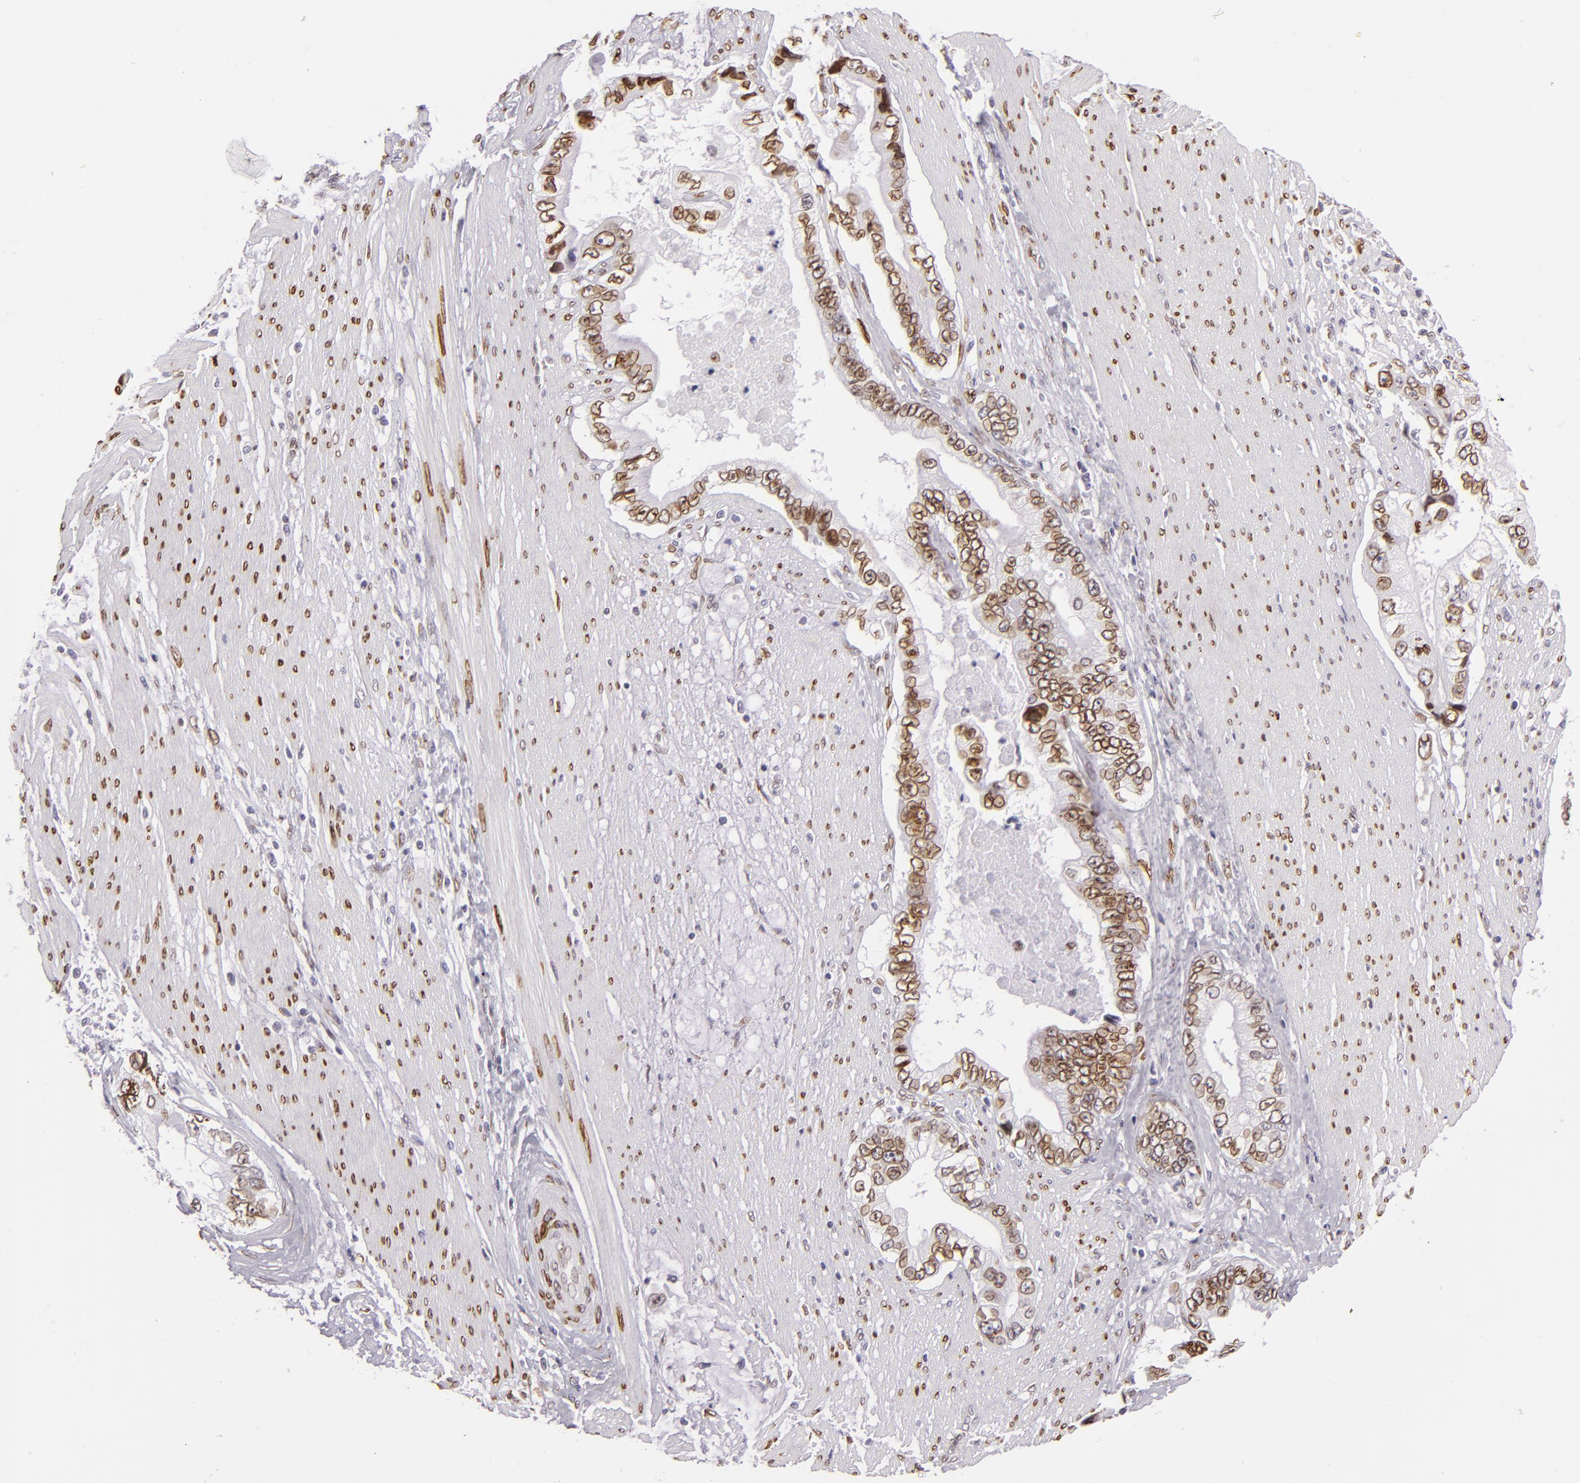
{"staining": {"intensity": "moderate", "quantity": ">75%", "location": "nuclear"}, "tissue": "pancreatic cancer", "cell_type": "Tumor cells", "image_type": "cancer", "snomed": [{"axis": "morphology", "description": "Adenocarcinoma, NOS"}, {"axis": "topography", "description": "Pancreas"}, {"axis": "topography", "description": "Stomach, upper"}], "caption": "DAB immunohistochemical staining of pancreatic cancer (adenocarcinoma) shows moderate nuclear protein positivity in approximately >75% of tumor cells. The protein of interest is stained brown, and the nuclei are stained in blue (DAB IHC with brightfield microscopy, high magnification).", "gene": "EMD", "patient": {"sex": "male", "age": 77}}